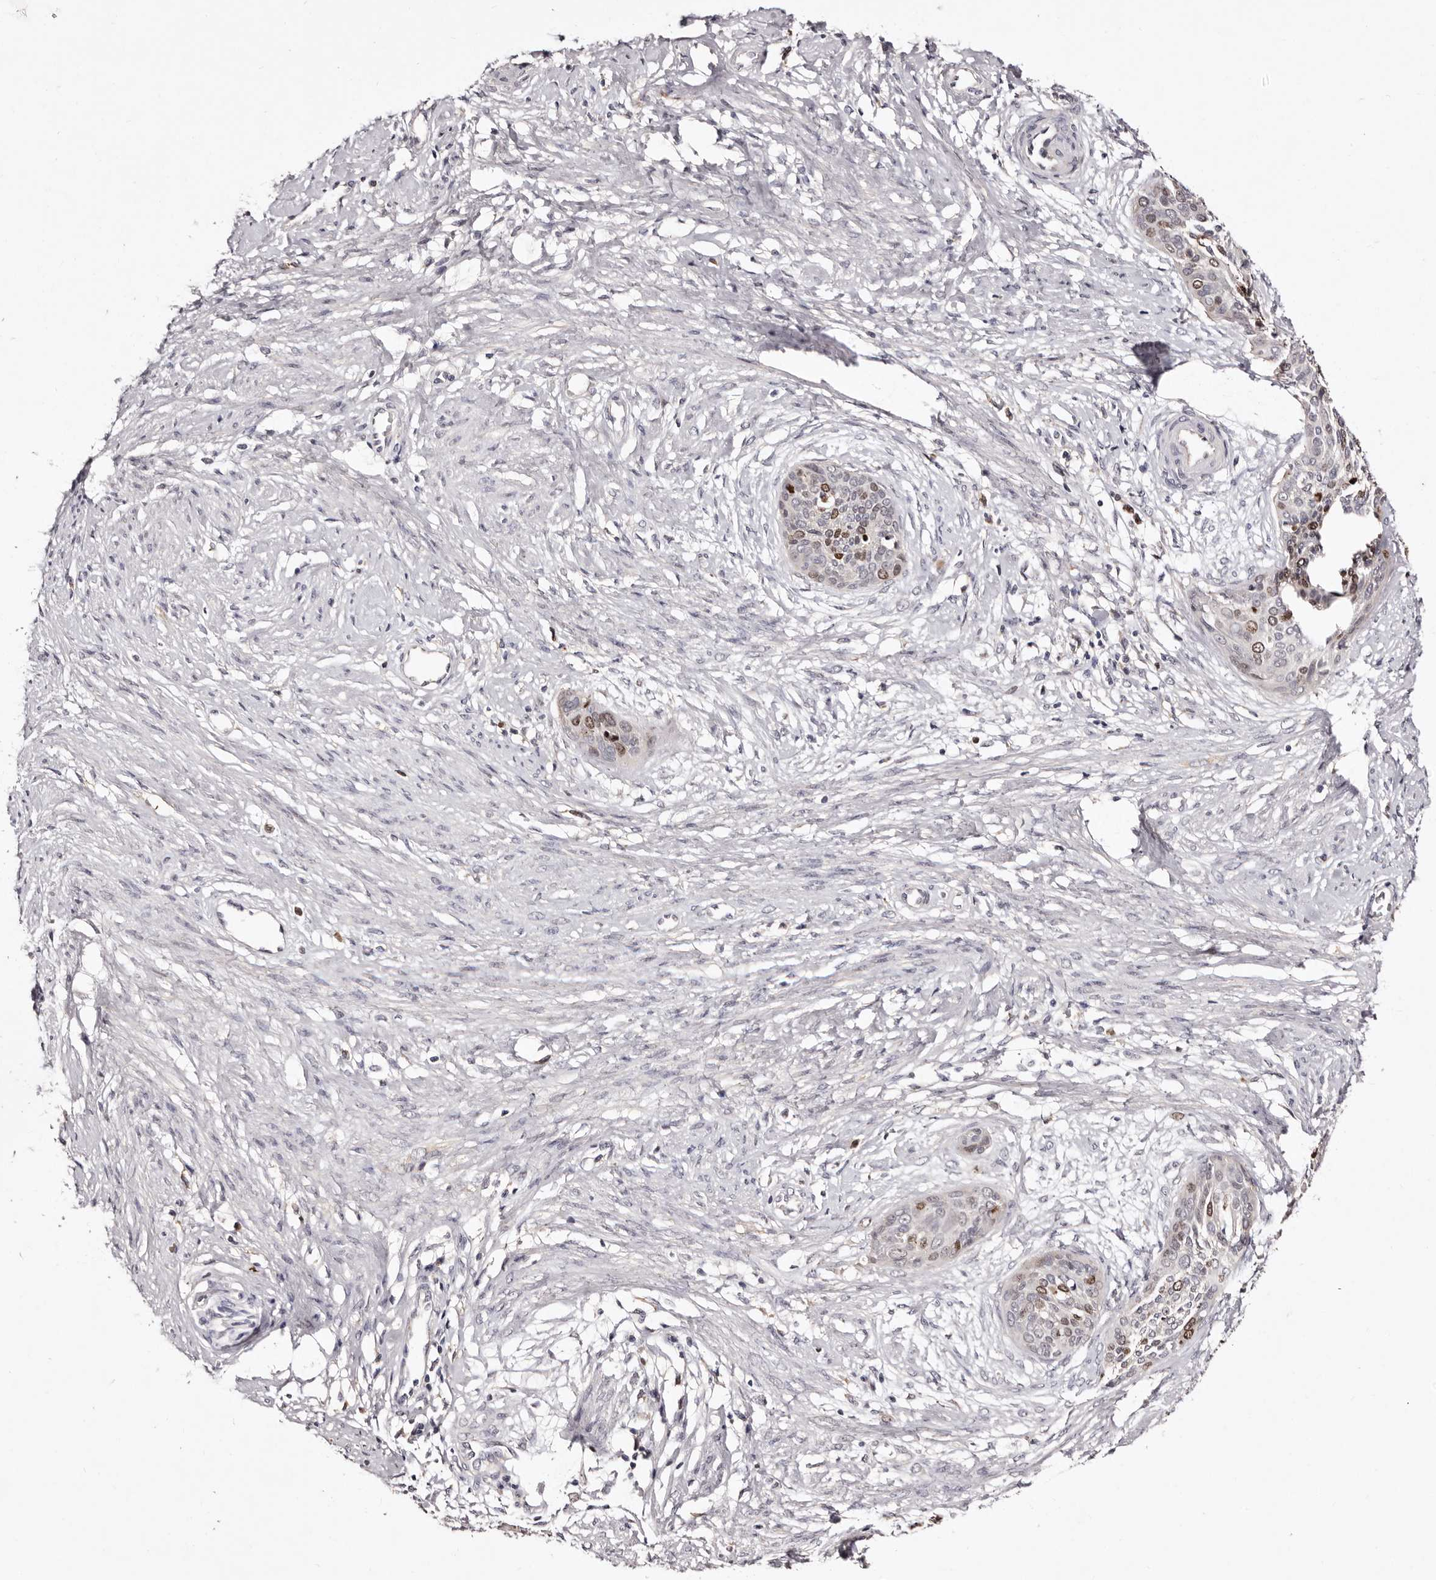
{"staining": {"intensity": "moderate", "quantity": "25%-75%", "location": "nuclear"}, "tissue": "cervical cancer", "cell_type": "Tumor cells", "image_type": "cancer", "snomed": [{"axis": "morphology", "description": "Squamous cell carcinoma, NOS"}, {"axis": "topography", "description": "Cervix"}], "caption": "Cervical cancer stained with a protein marker exhibits moderate staining in tumor cells.", "gene": "CDCA8", "patient": {"sex": "female", "age": 37}}